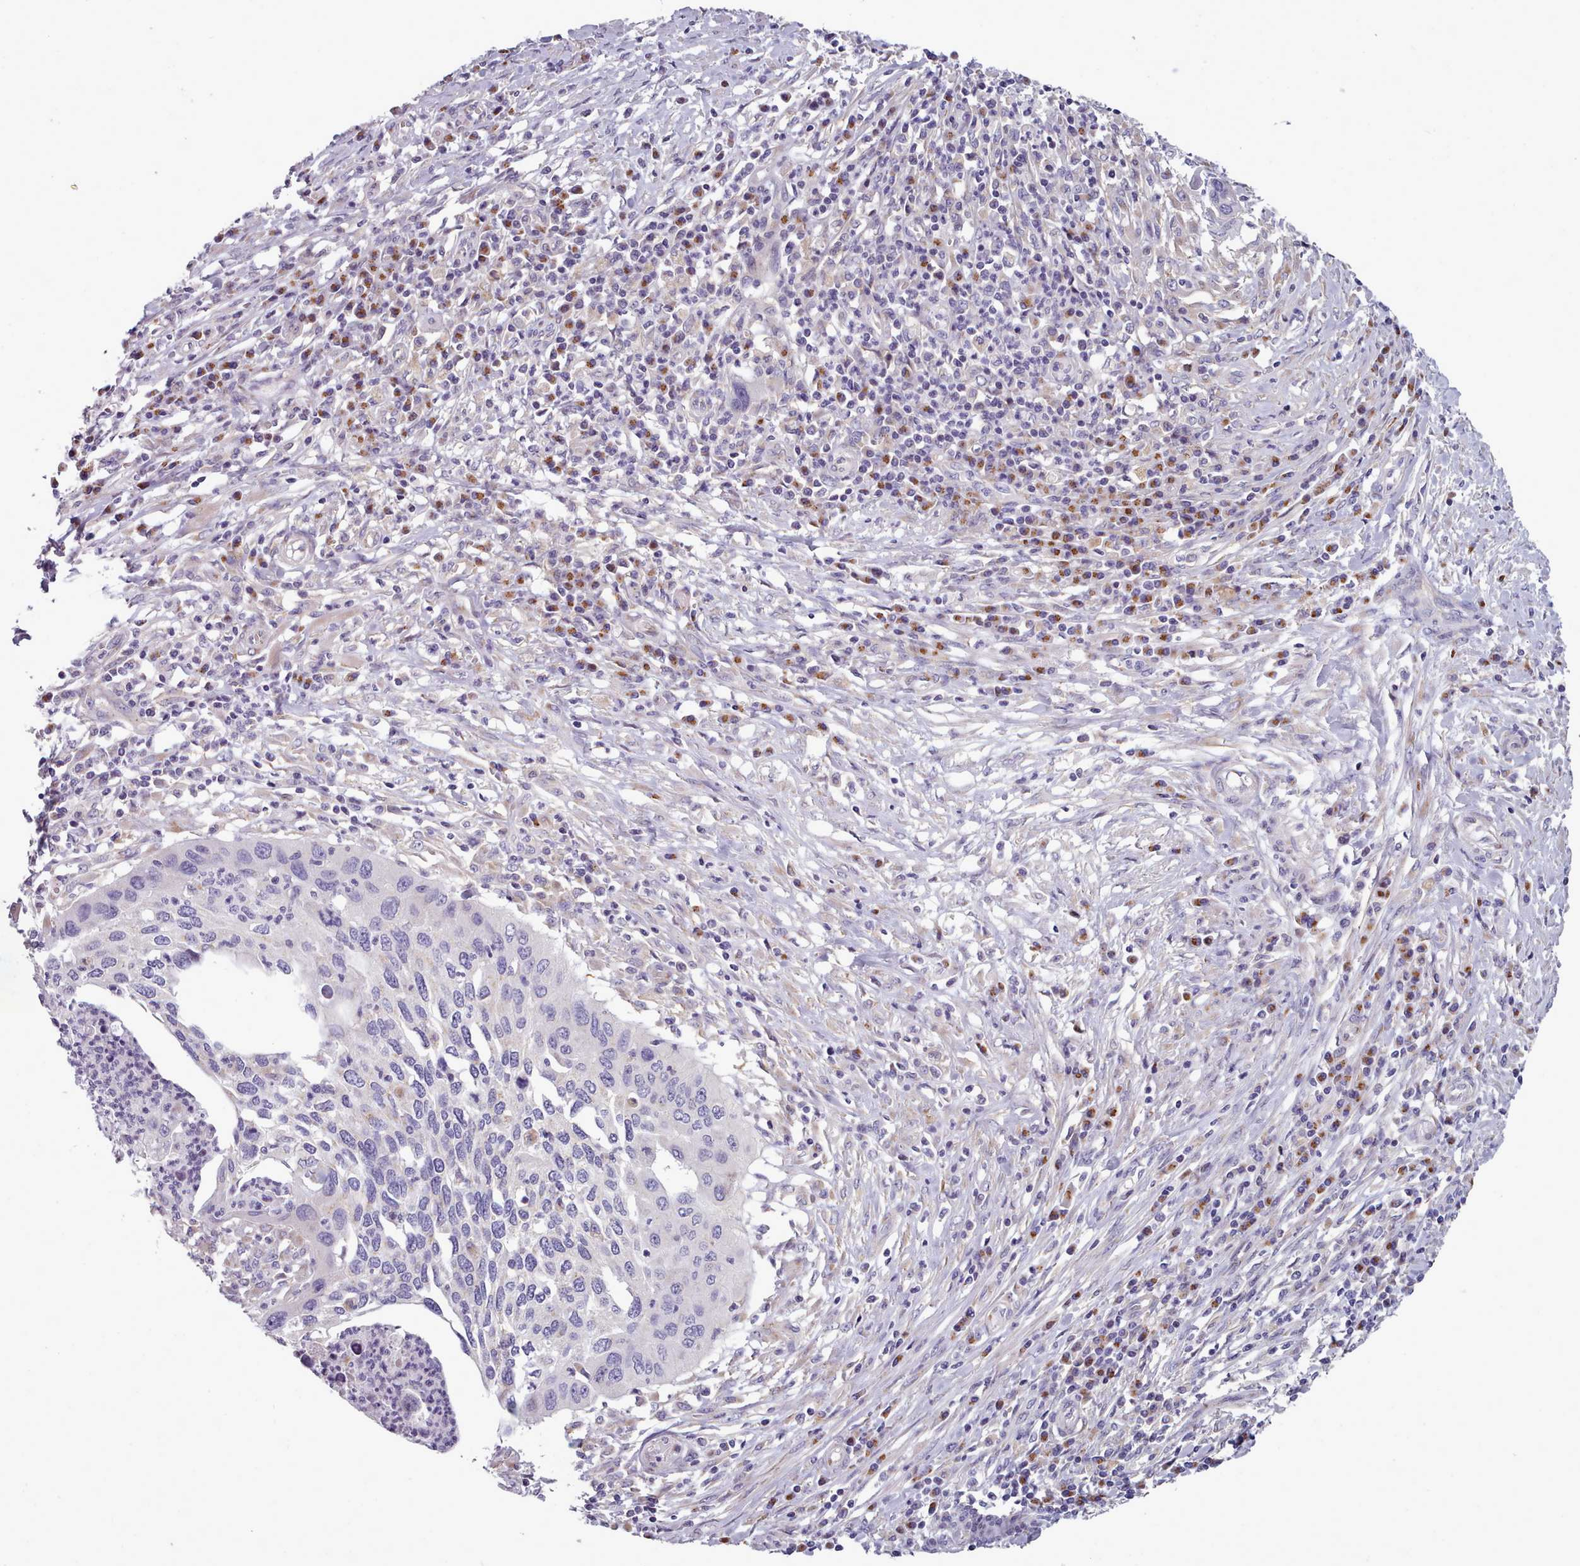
{"staining": {"intensity": "negative", "quantity": "none", "location": "none"}, "tissue": "cervical cancer", "cell_type": "Tumor cells", "image_type": "cancer", "snomed": [{"axis": "morphology", "description": "Squamous cell carcinoma, NOS"}, {"axis": "topography", "description": "Cervix"}], "caption": "Squamous cell carcinoma (cervical) was stained to show a protein in brown. There is no significant expression in tumor cells. (DAB immunohistochemistry (IHC) visualized using brightfield microscopy, high magnification).", "gene": "MYRFL", "patient": {"sex": "female", "age": 38}}